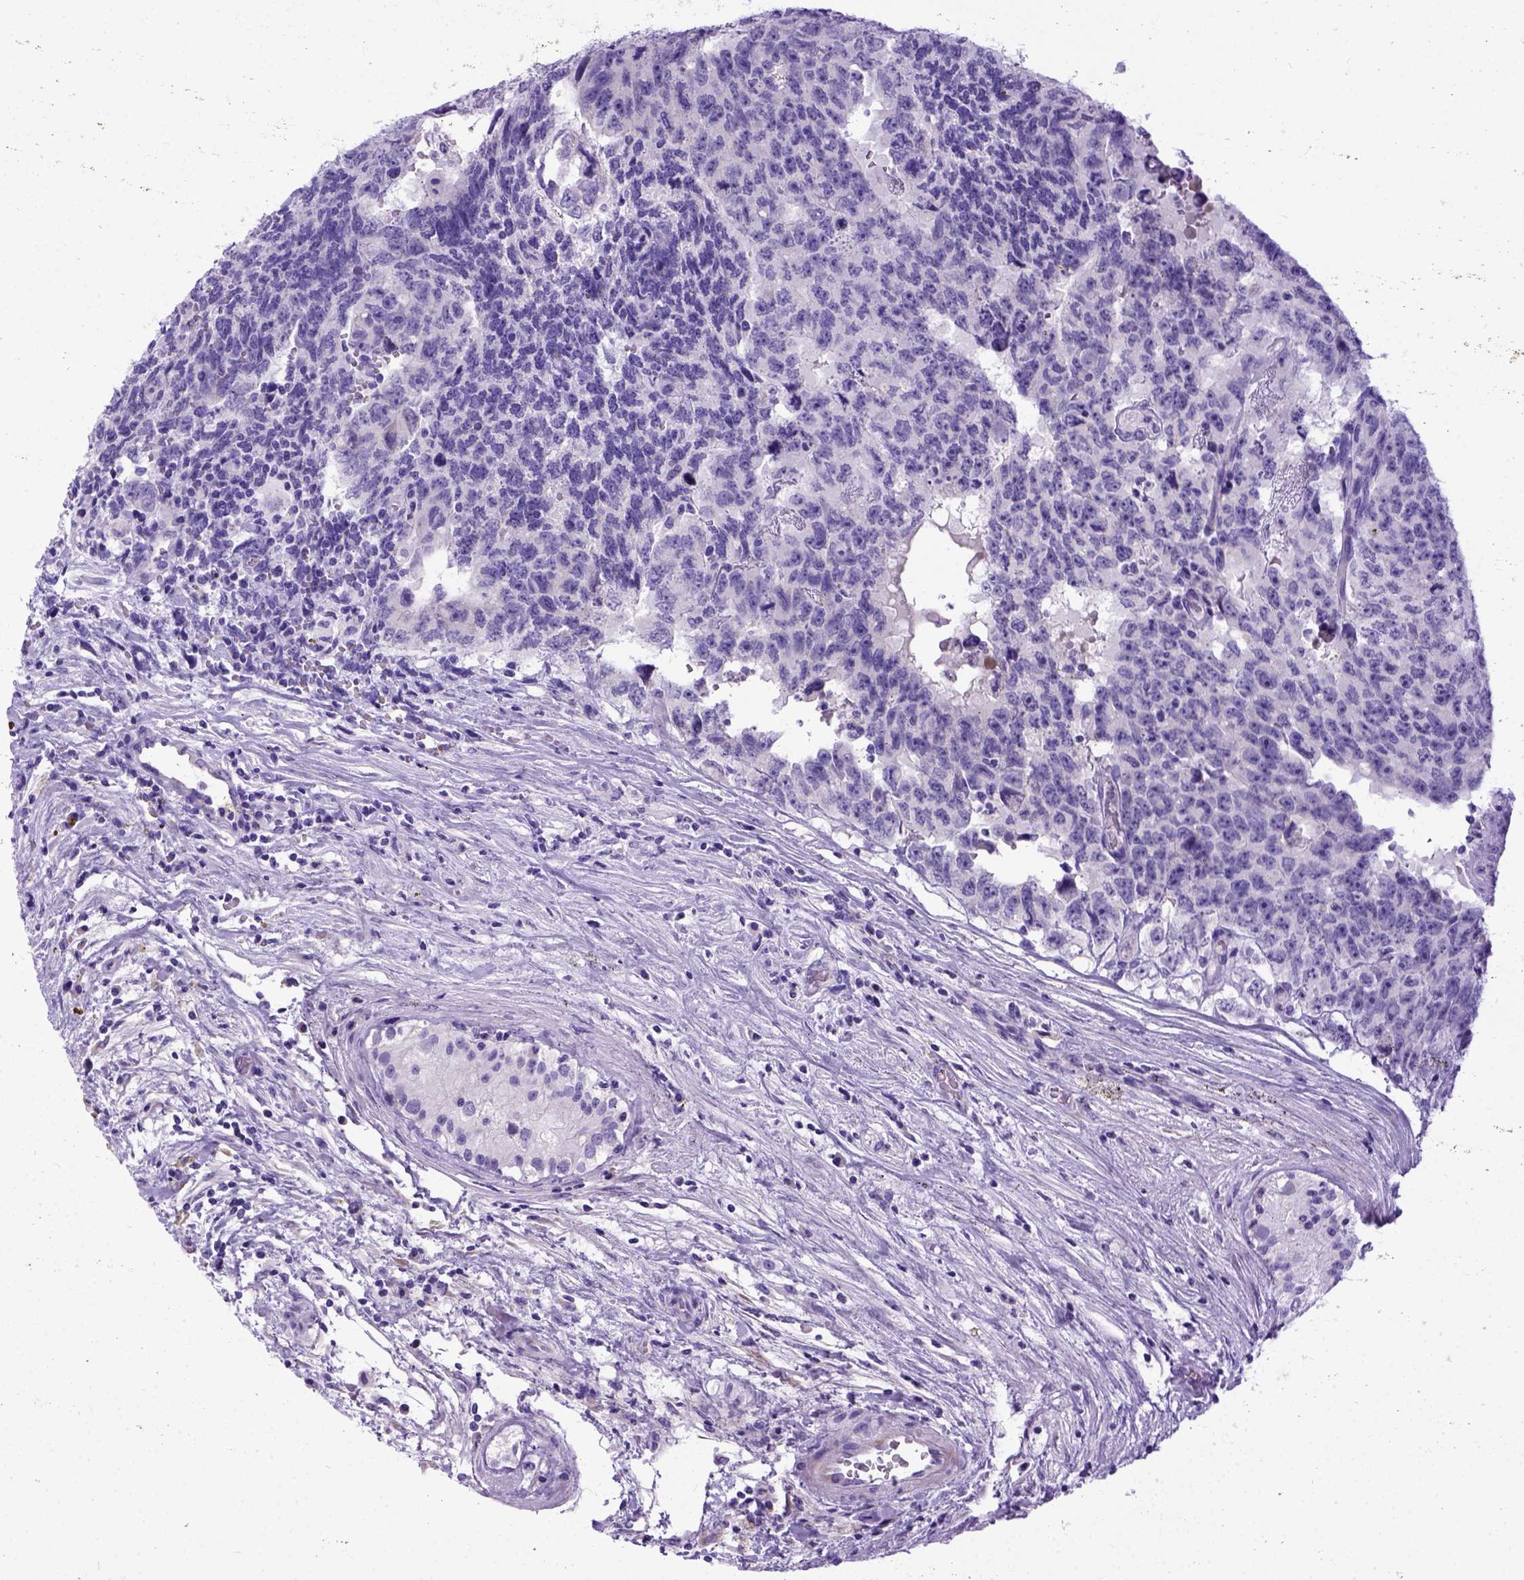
{"staining": {"intensity": "negative", "quantity": "none", "location": "none"}, "tissue": "testis cancer", "cell_type": "Tumor cells", "image_type": "cancer", "snomed": [{"axis": "morphology", "description": "Carcinoma, Embryonal, NOS"}, {"axis": "topography", "description": "Testis"}], "caption": "Immunohistochemical staining of embryonal carcinoma (testis) shows no significant staining in tumor cells.", "gene": "IGF2", "patient": {"sex": "male", "age": 24}}